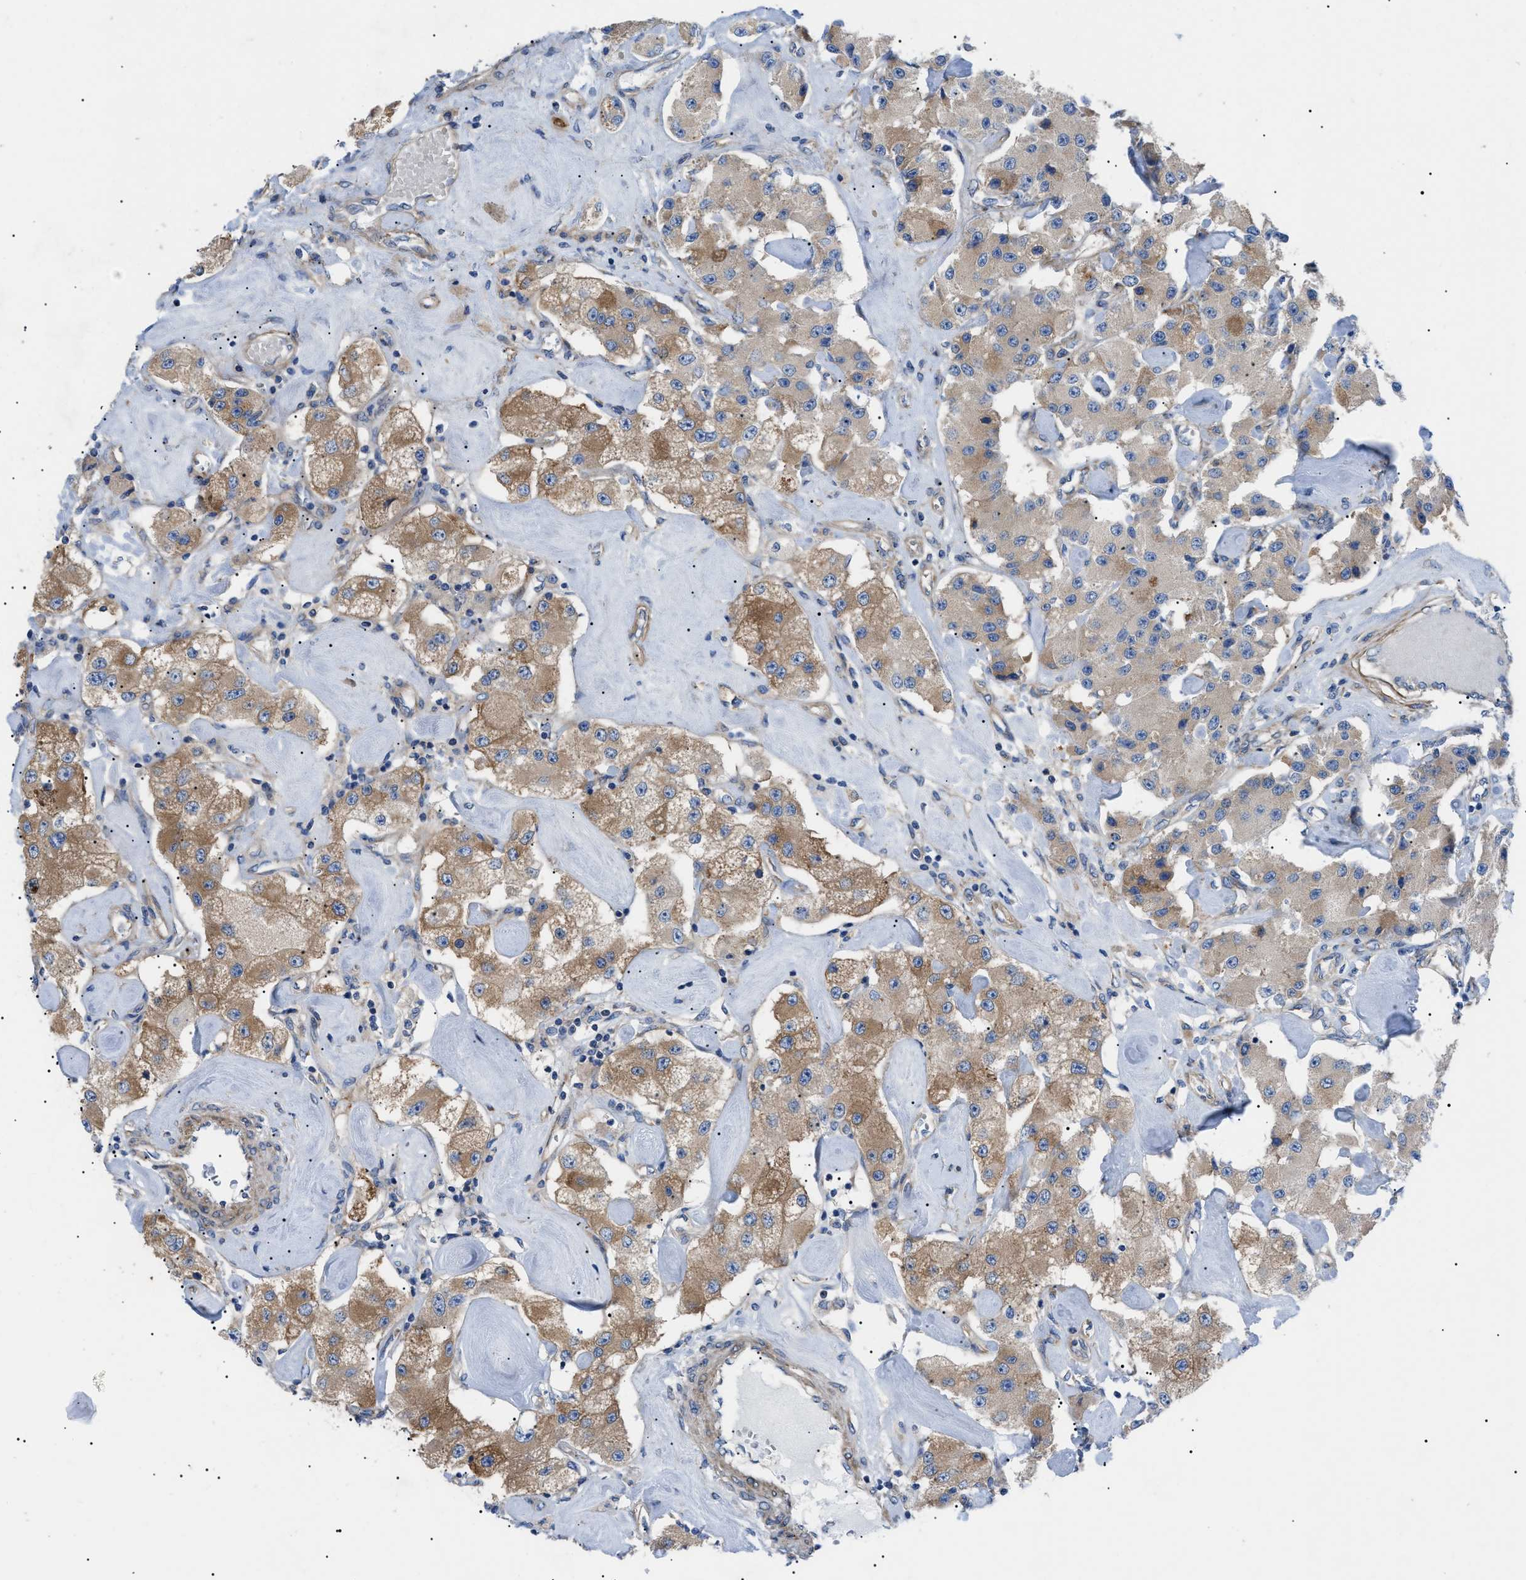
{"staining": {"intensity": "moderate", "quantity": ">75%", "location": "cytoplasmic/membranous"}, "tissue": "carcinoid", "cell_type": "Tumor cells", "image_type": "cancer", "snomed": [{"axis": "morphology", "description": "Carcinoid, malignant, NOS"}, {"axis": "topography", "description": "Pancreas"}], "caption": "Immunohistochemistry histopathology image of human malignant carcinoid stained for a protein (brown), which demonstrates medium levels of moderate cytoplasmic/membranous positivity in approximately >75% of tumor cells.", "gene": "HSPB8", "patient": {"sex": "male", "age": 41}}